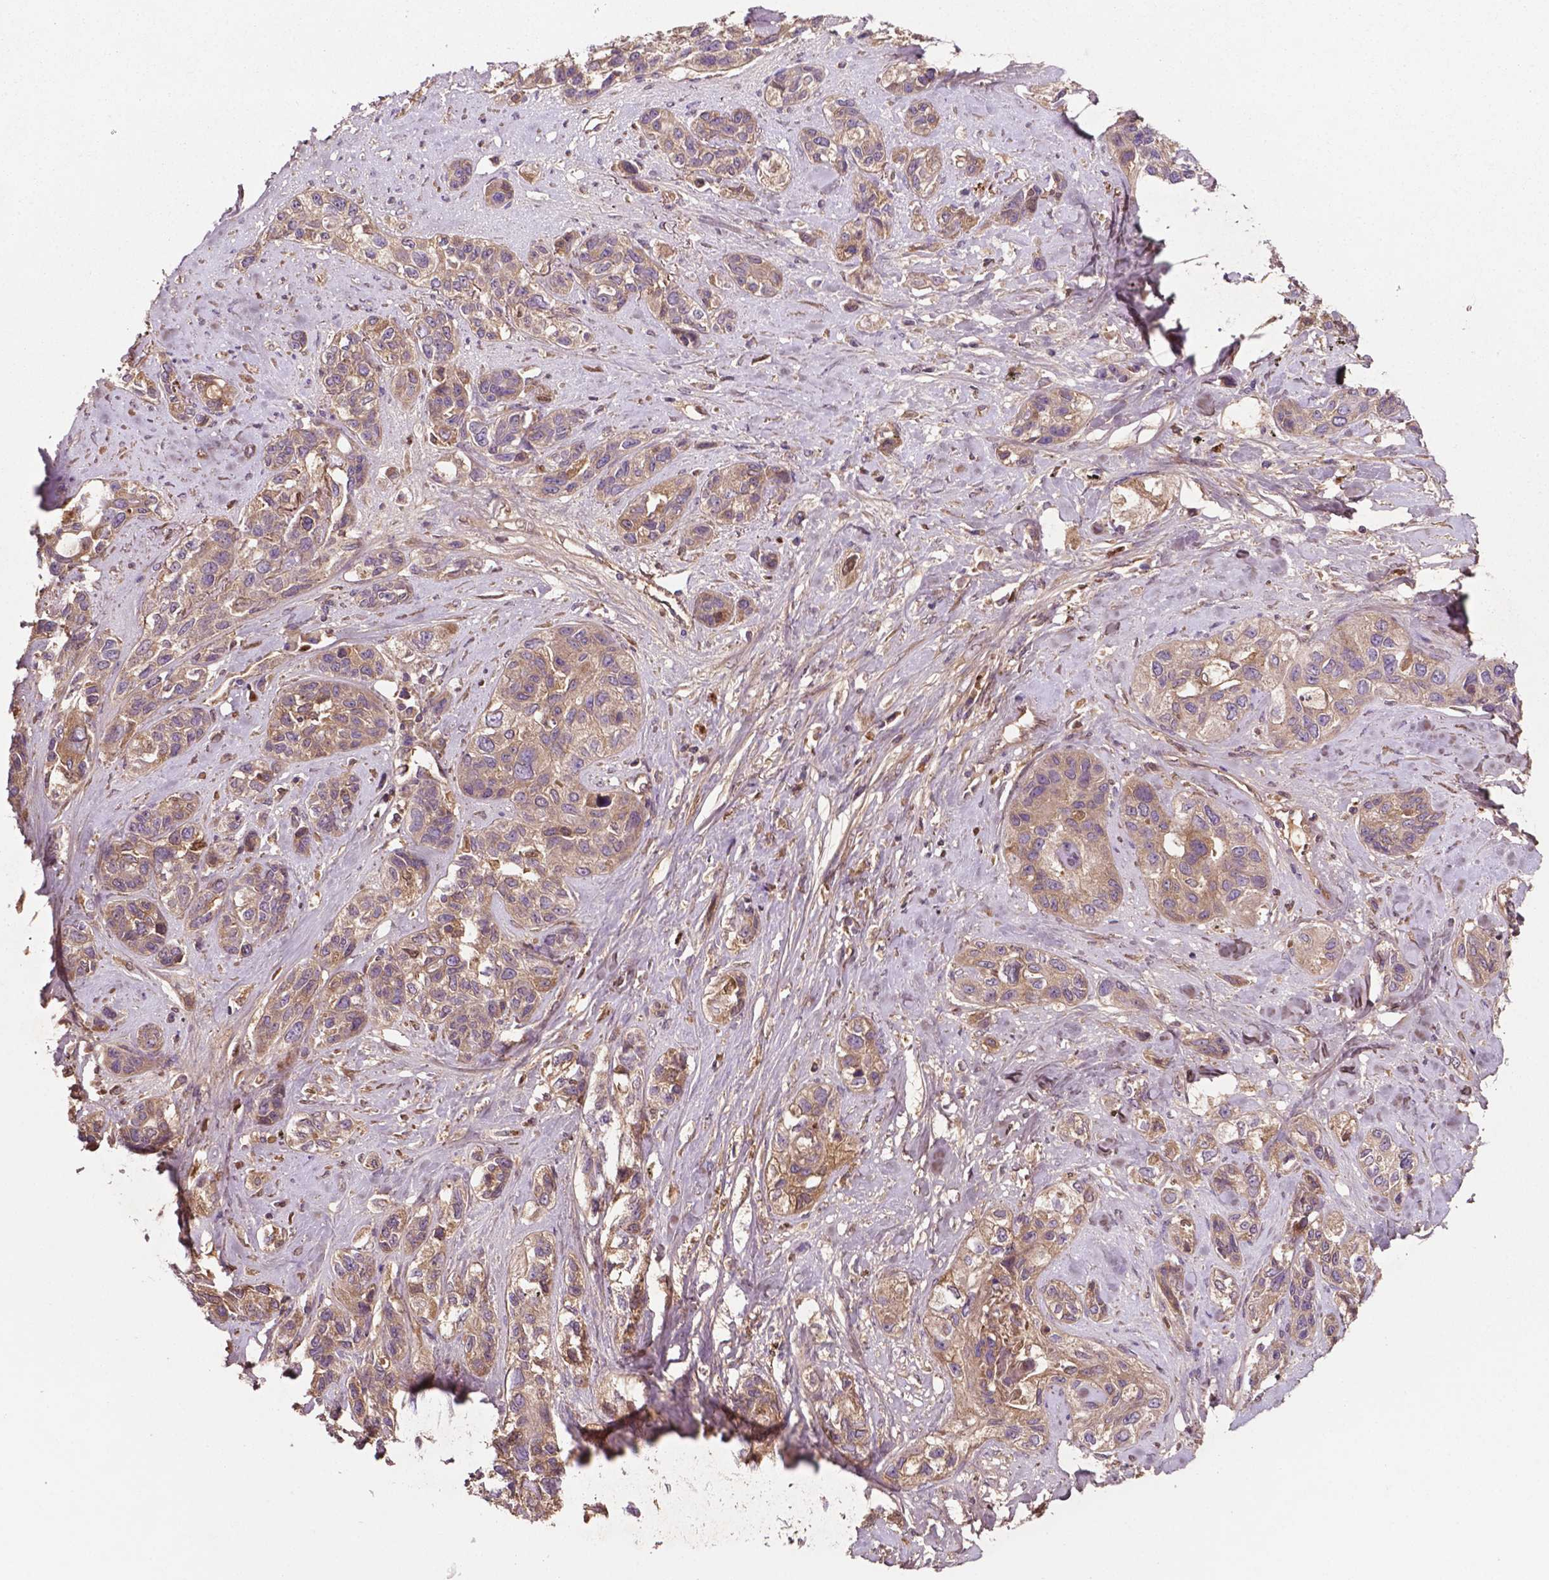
{"staining": {"intensity": "weak", "quantity": ">75%", "location": "cytoplasmic/membranous"}, "tissue": "lung cancer", "cell_type": "Tumor cells", "image_type": "cancer", "snomed": [{"axis": "morphology", "description": "Squamous cell carcinoma, NOS"}, {"axis": "topography", "description": "Lung"}], "caption": "IHC (DAB) staining of squamous cell carcinoma (lung) displays weak cytoplasmic/membranous protein staining in approximately >75% of tumor cells.", "gene": "GJA9", "patient": {"sex": "female", "age": 70}}